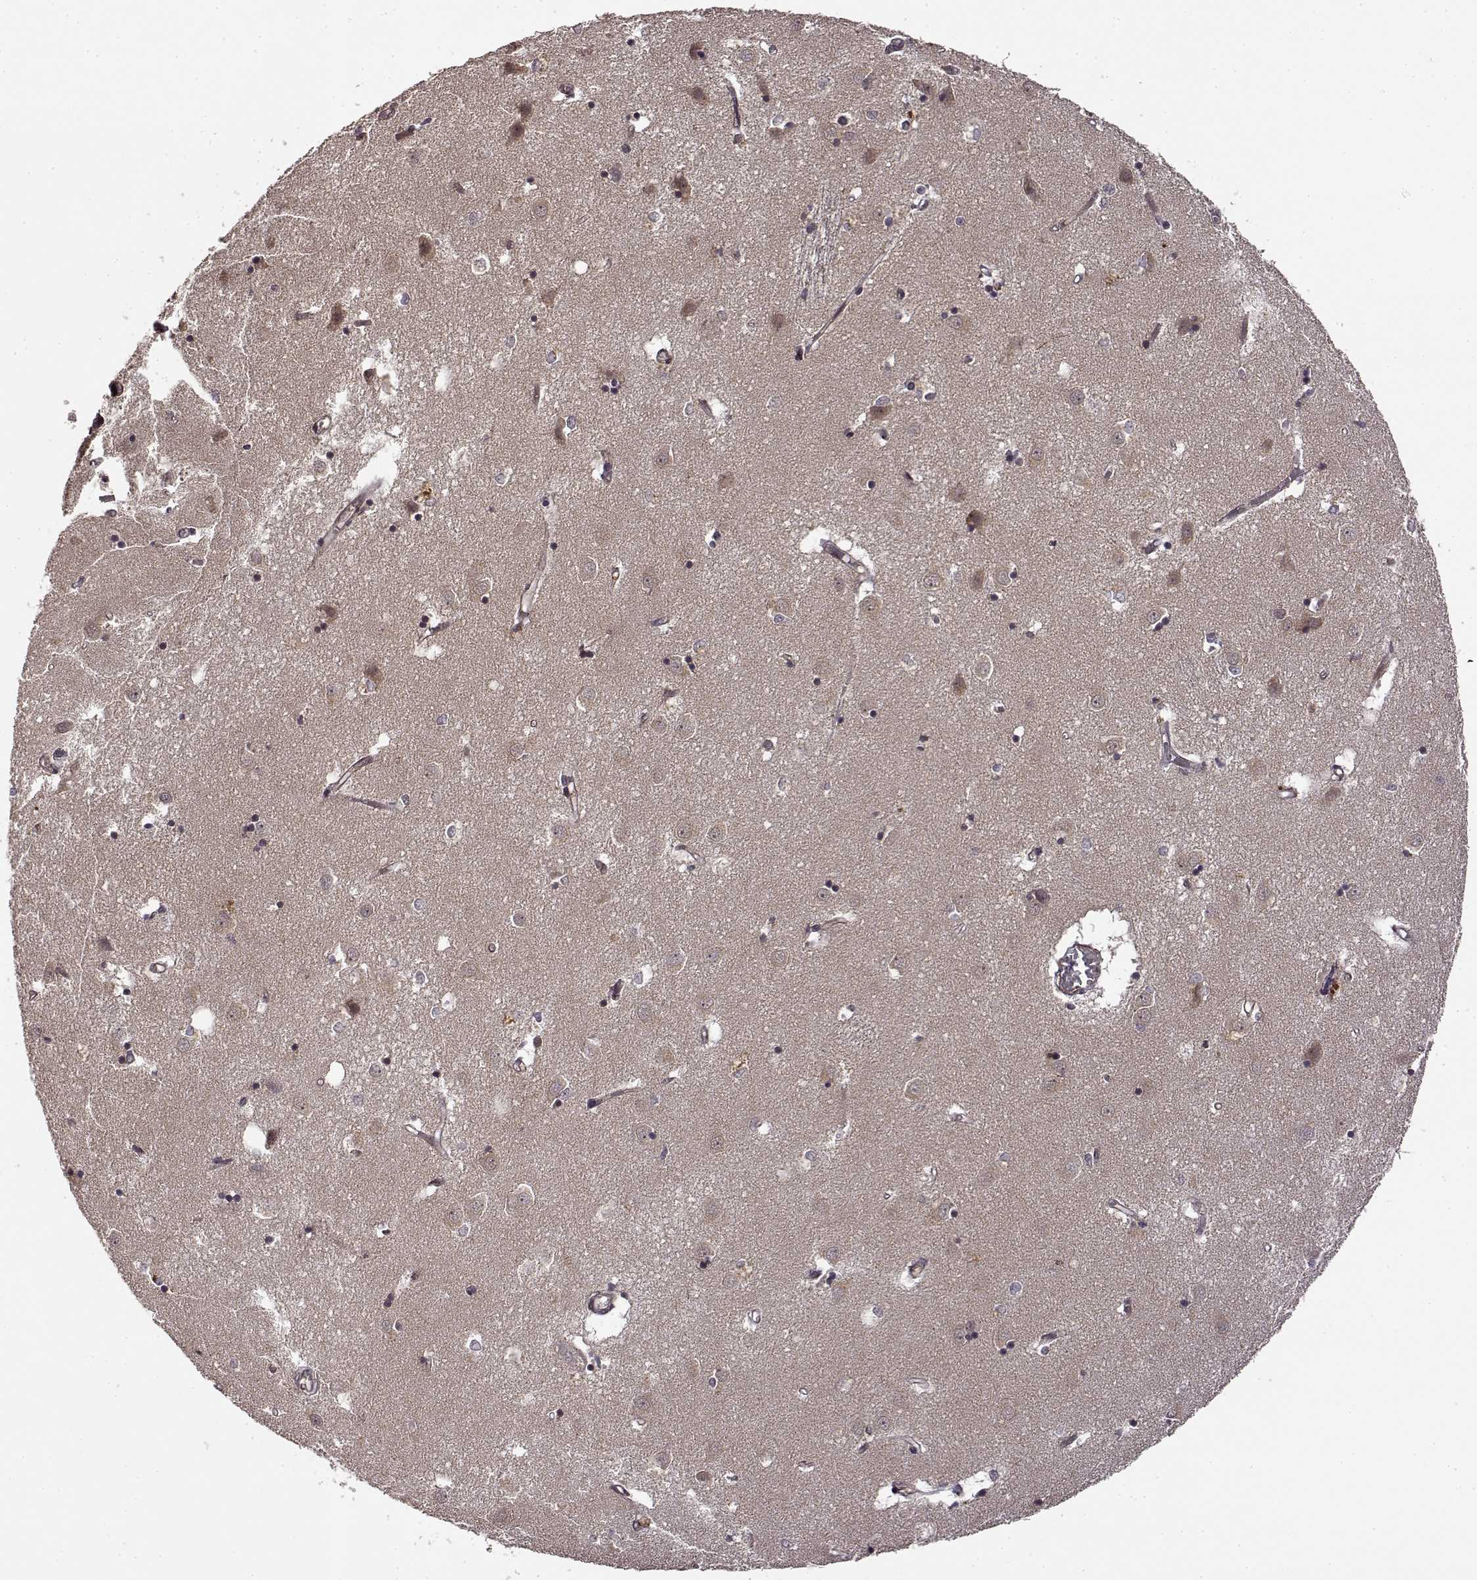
{"staining": {"intensity": "moderate", "quantity": "<25%", "location": "cytoplasmic/membranous,nuclear"}, "tissue": "caudate", "cell_type": "Glial cells", "image_type": "normal", "snomed": [{"axis": "morphology", "description": "Normal tissue, NOS"}, {"axis": "topography", "description": "Lateral ventricle wall"}], "caption": "Benign caudate exhibits moderate cytoplasmic/membranous,nuclear expression in approximately <25% of glial cells, visualized by immunohistochemistry.", "gene": "TRMU", "patient": {"sex": "male", "age": 54}}